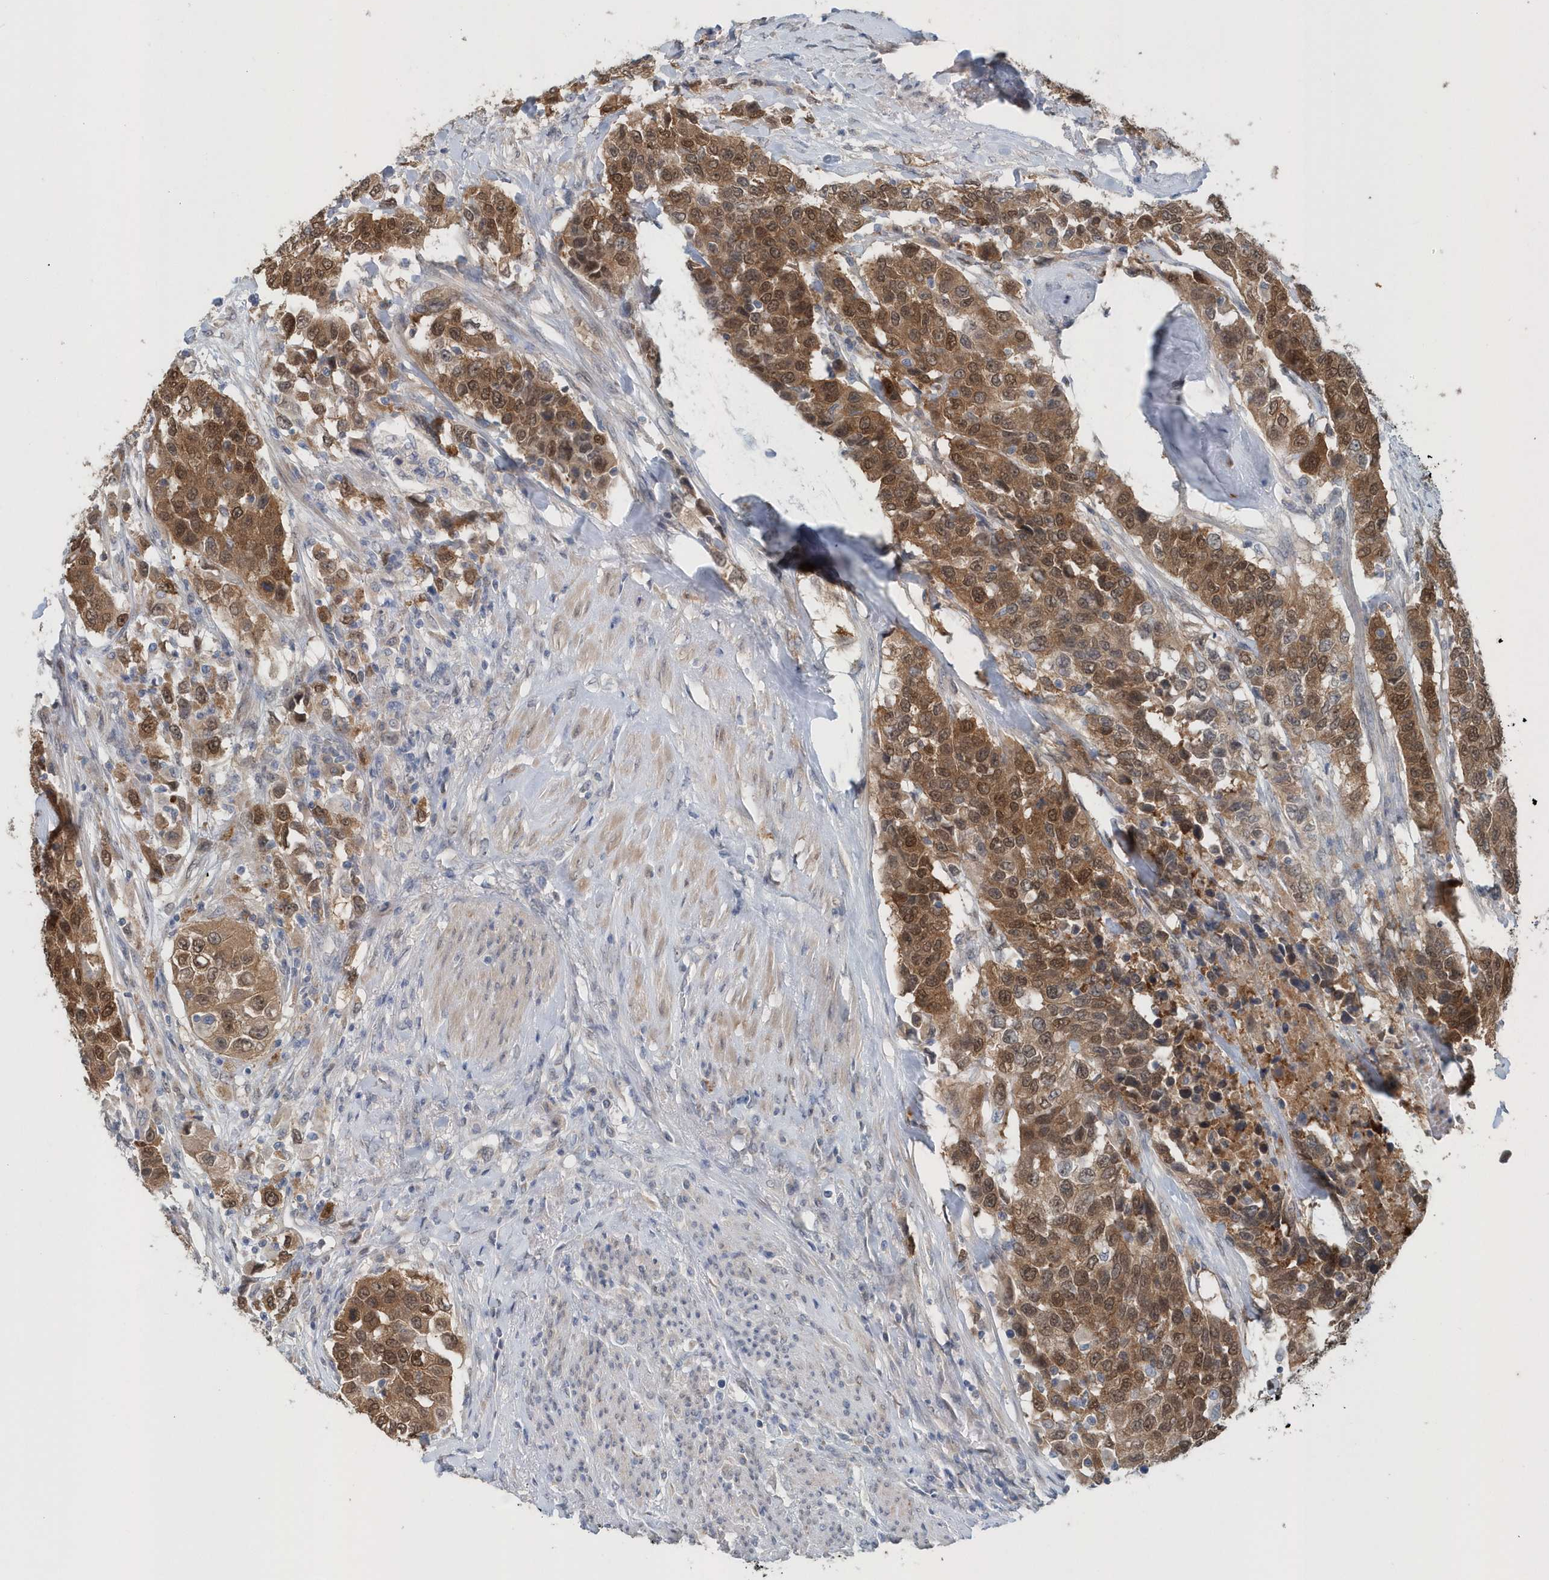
{"staining": {"intensity": "strong", "quantity": ">75%", "location": "cytoplasmic/membranous,nuclear"}, "tissue": "urothelial cancer", "cell_type": "Tumor cells", "image_type": "cancer", "snomed": [{"axis": "morphology", "description": "Urothelial carcinoma, High grade"}, {"axis": "topography", "description": "Urinary bladder"}], "caption": "Urothelial cancer stained with a brown dye exhibits strong cytoplasmic/membranous and nuclear positive positivity in approximately >75% of tumor cells.", "gene": "PFN2", "patient": {"sex": "female", "age": 80}}